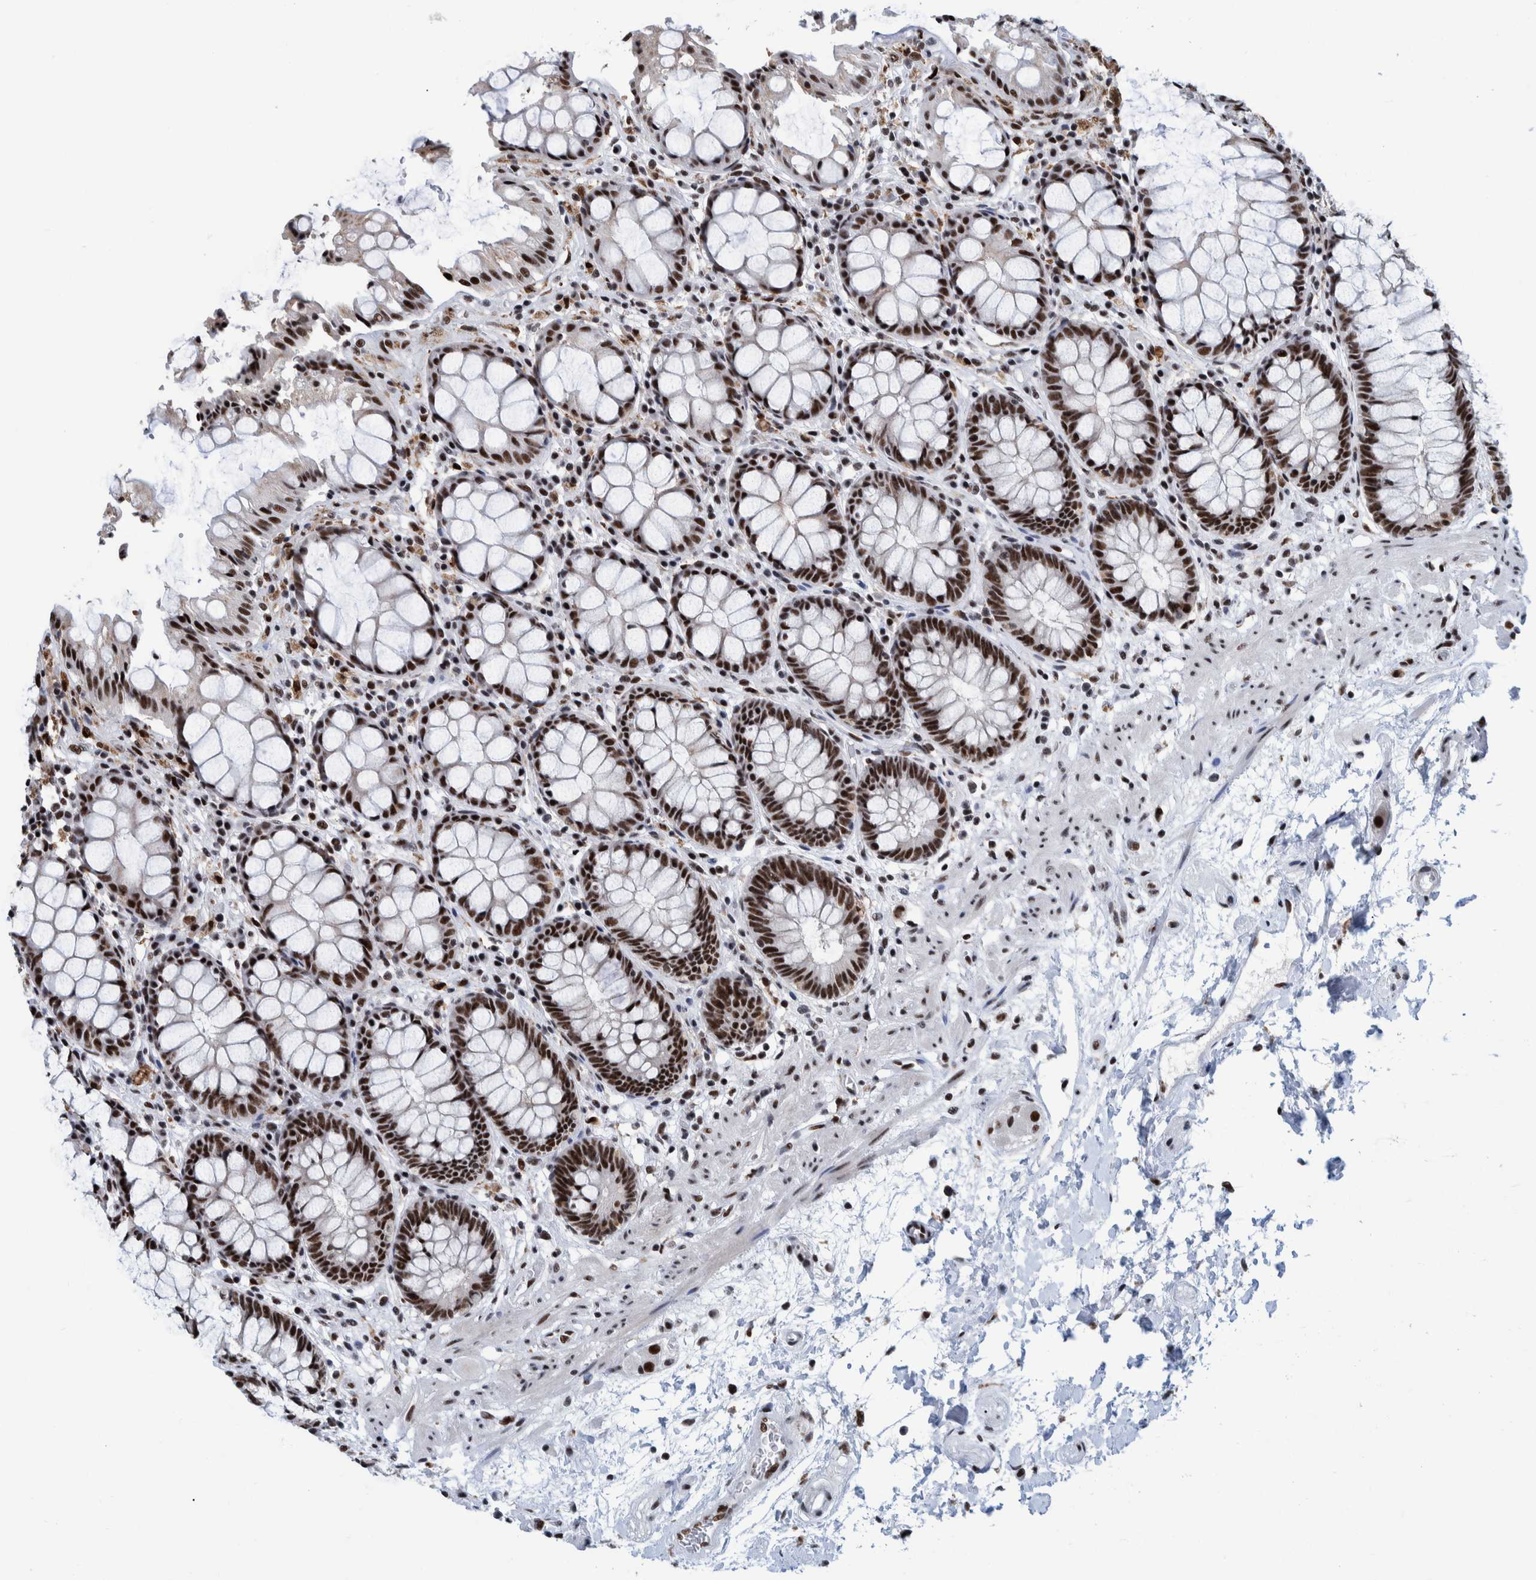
{"staining": {"intensity": "strong", "quantity": ">75%", "location": "nuclear"}, "tissue": "rectum", "cell_type": "Glandular cells", "image_type": "normal", "snomed": [{"axis": "morphology", "description": "Normal tissue, NOS"}, {"axis": "topography", "description": "Rectum"}], "caption": "Immunohistochemistry (DAB) staining of benign rectum exhibits strong nuclear protein staining in about >75% of glandular cells.", "gene": "EFTUD2", "patient": {"sex": "male", "age": 64}}